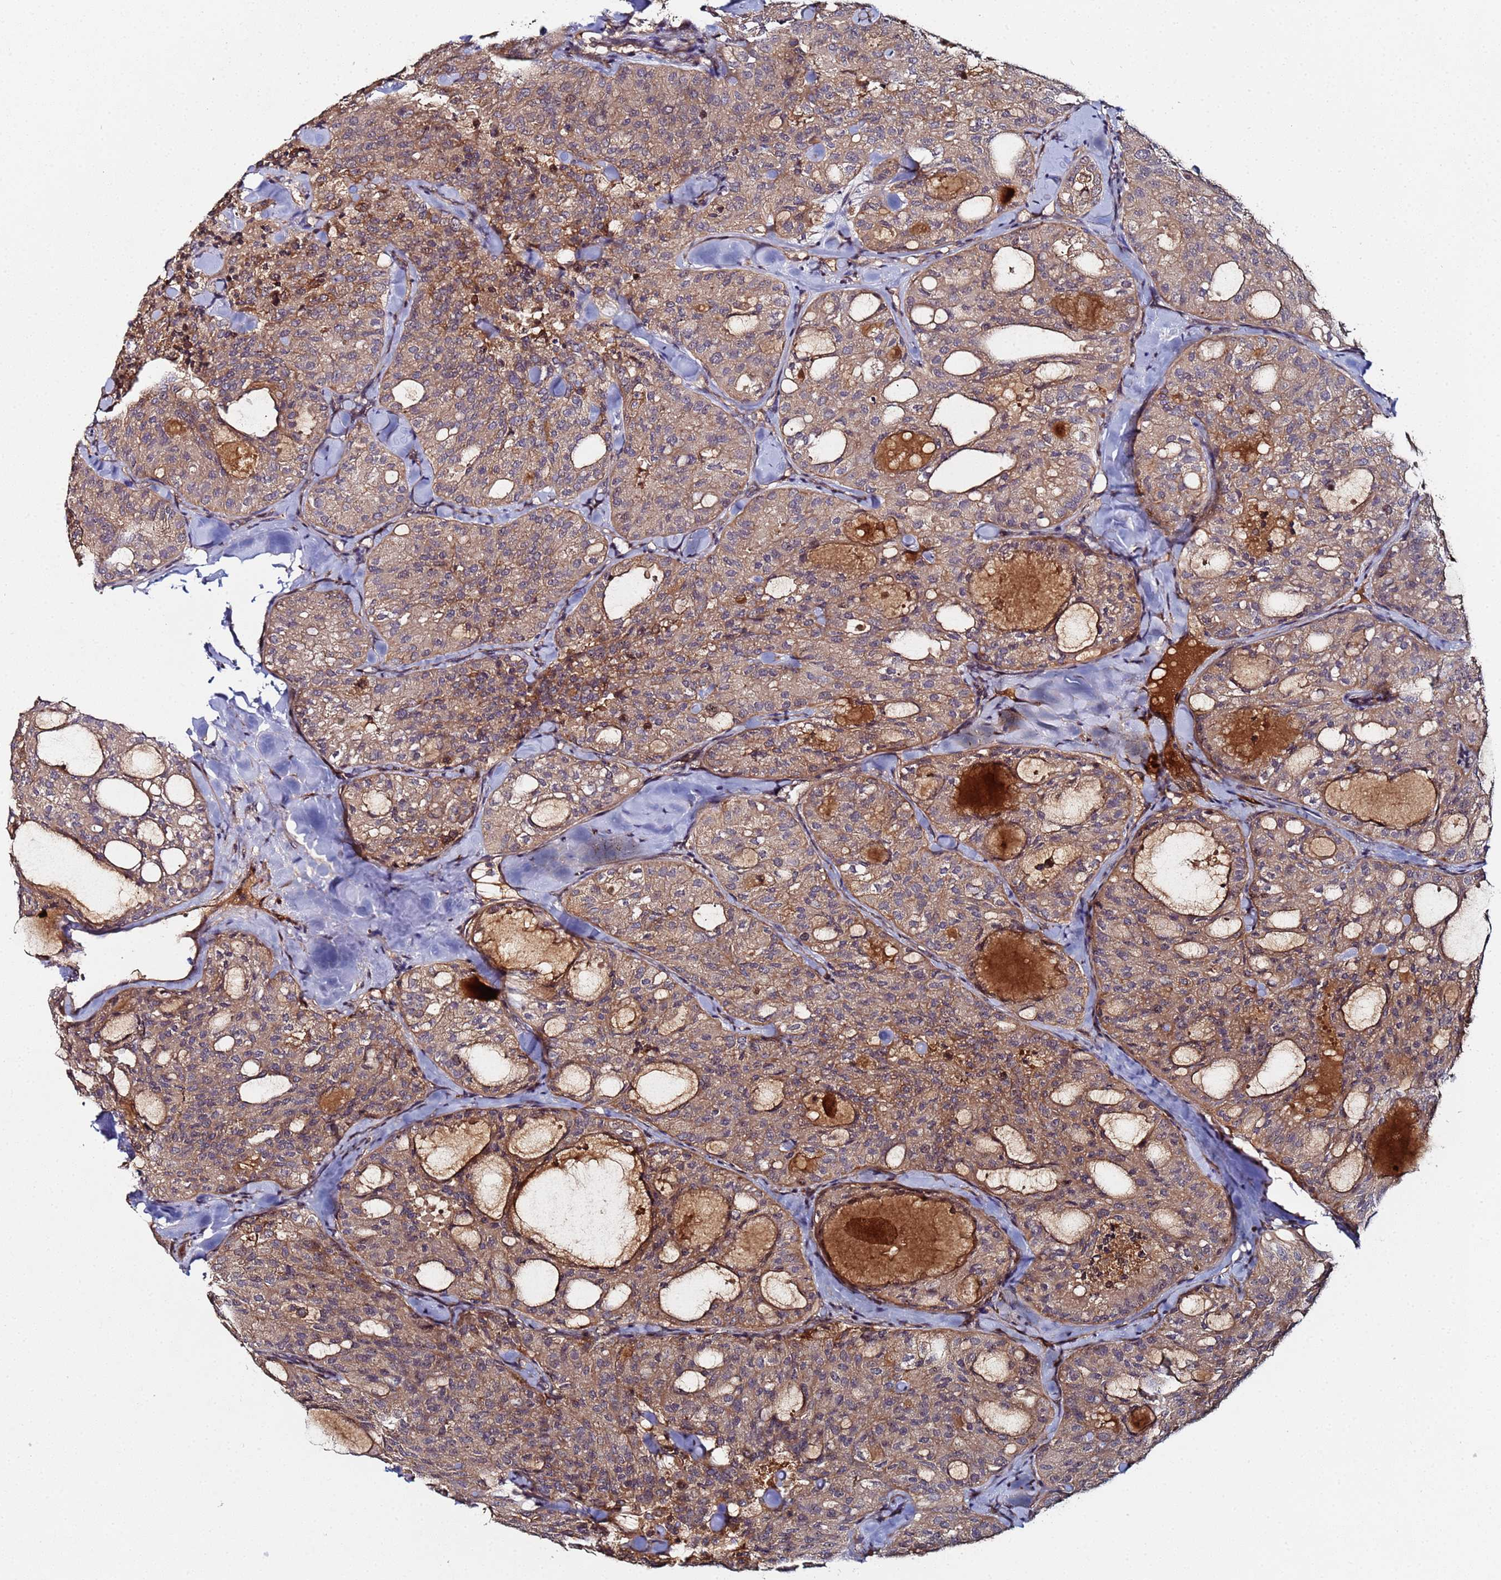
{"staining": {"intensity": "moderate", "quantity": ">75%", "location": "cytoplasmic/membranous,nuclear"}, "tissue": "thyroid cancer", "cell_type": "Tumor cells", "image_type": "cancer", "snomed": [{"axis": "morphology", "description": "Follicular adenoma carcinoma, NOS"}, {"axis": "topography", "description": "Thyroid gland"}], "caption": "Brown immunohistochemical staining in human thyroid cancer (follicular adenoma carcinoma) demonstrates moderate cytoplasmic/membranous and nuclear staining in approximately >75% of tumor cells. The protein of interest is stained brown, and the nuclei are stained in blue (DAB (3,3'-diaminobenzidine) IHC with brightfield microscopy, high magnification).", "gene": "OSER1", "patient": {"sex": "male", "age": 75}}